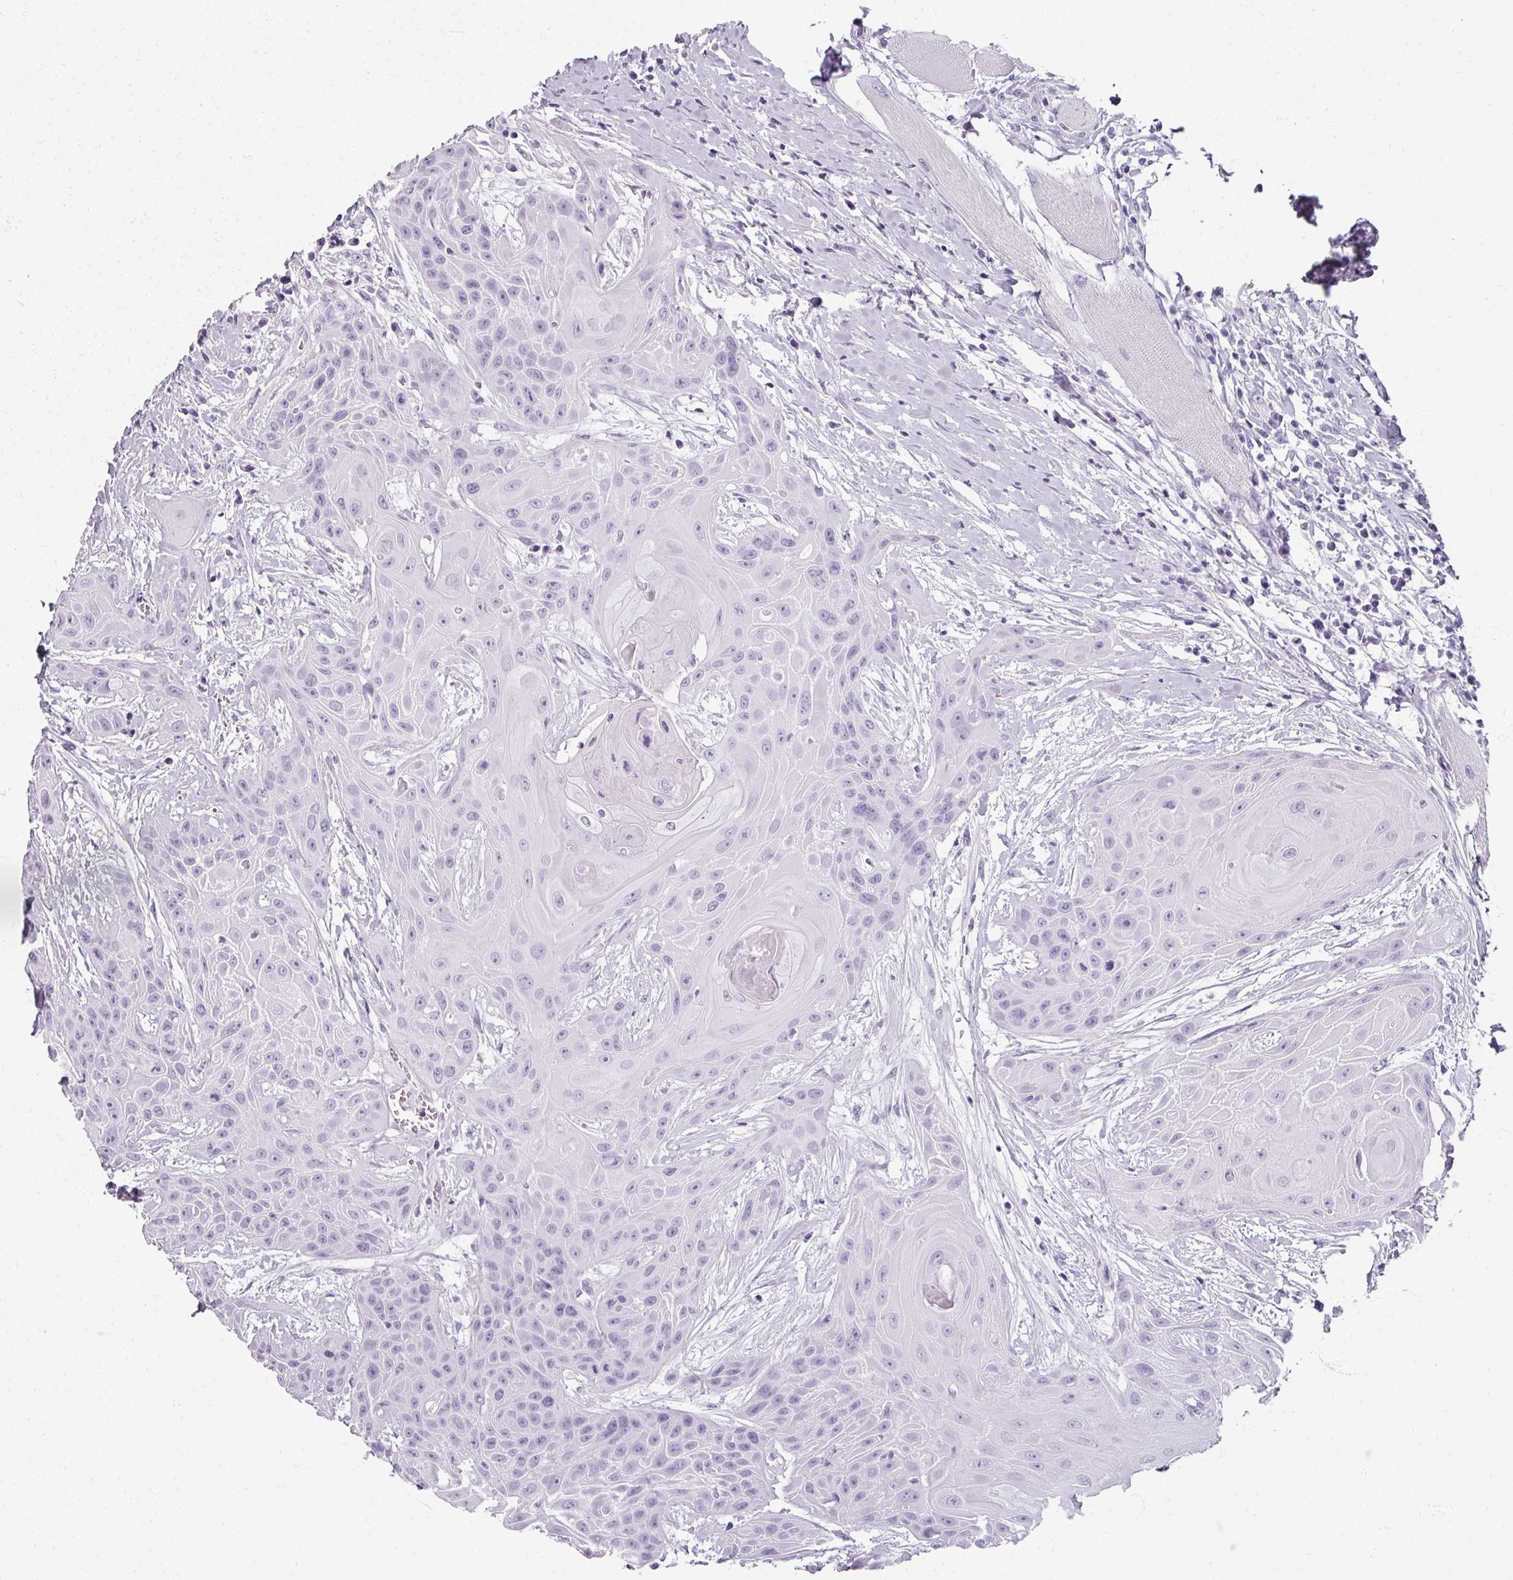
{"staining": {"intensity": "negative", "quantity": "none", "location": "none"}, "tissue": "head and neck cancer", "cell_type": "Tumor cells", "image_type": "cancer", "snomed": [{"axis": "morphology", "description": "Squamous cell carcinoma, NOS"}, {"axis": "topography", "description": "Head-Neck"}], "caption": "DAB immunohistochemical staining of human head and neck cancer (squamous cell carcinoma) shows no significant staining in tumor cells.", "gene": "REG3G", "patient": {"sex": "female", "age": 73}}